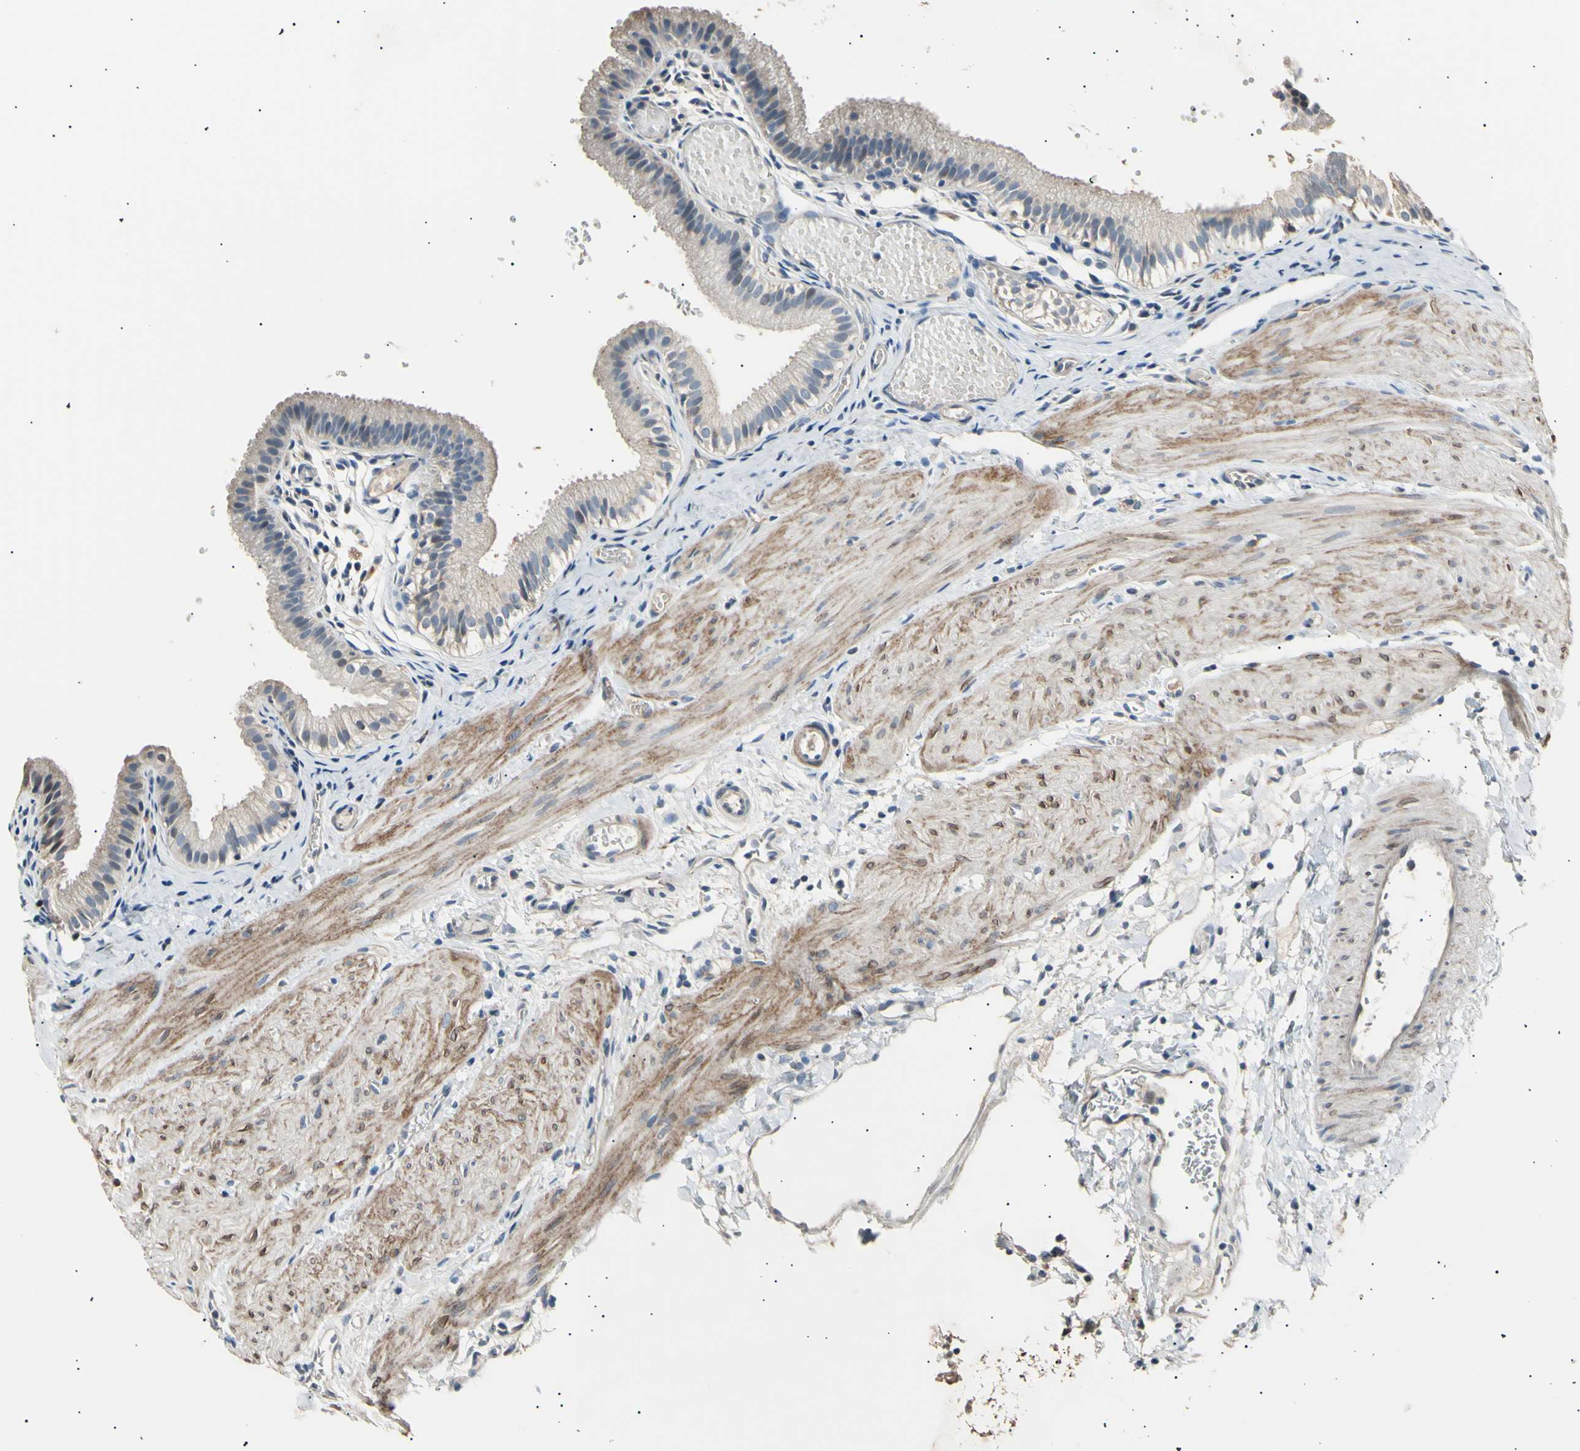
{"staining": {"intensity": "moderate", "quantity": "<25%", "location": "cytoplasmic/membranous"}, "tissue": "gallbladder", "cell_type": "Glandular cells", "image_type": "normal", "snomed": [{"axis": "morphology", "description": "Normal tissue, NOS"}, {"axis": "topography", "description": "Gallbladder"}], "caption": "Normal gallbladder demonstrates moderate cytoplasmic/membranous positivity in about <25% of glandular cells.", "gene": "LDLR", "patient": {"sex": "female", "age": 26}}